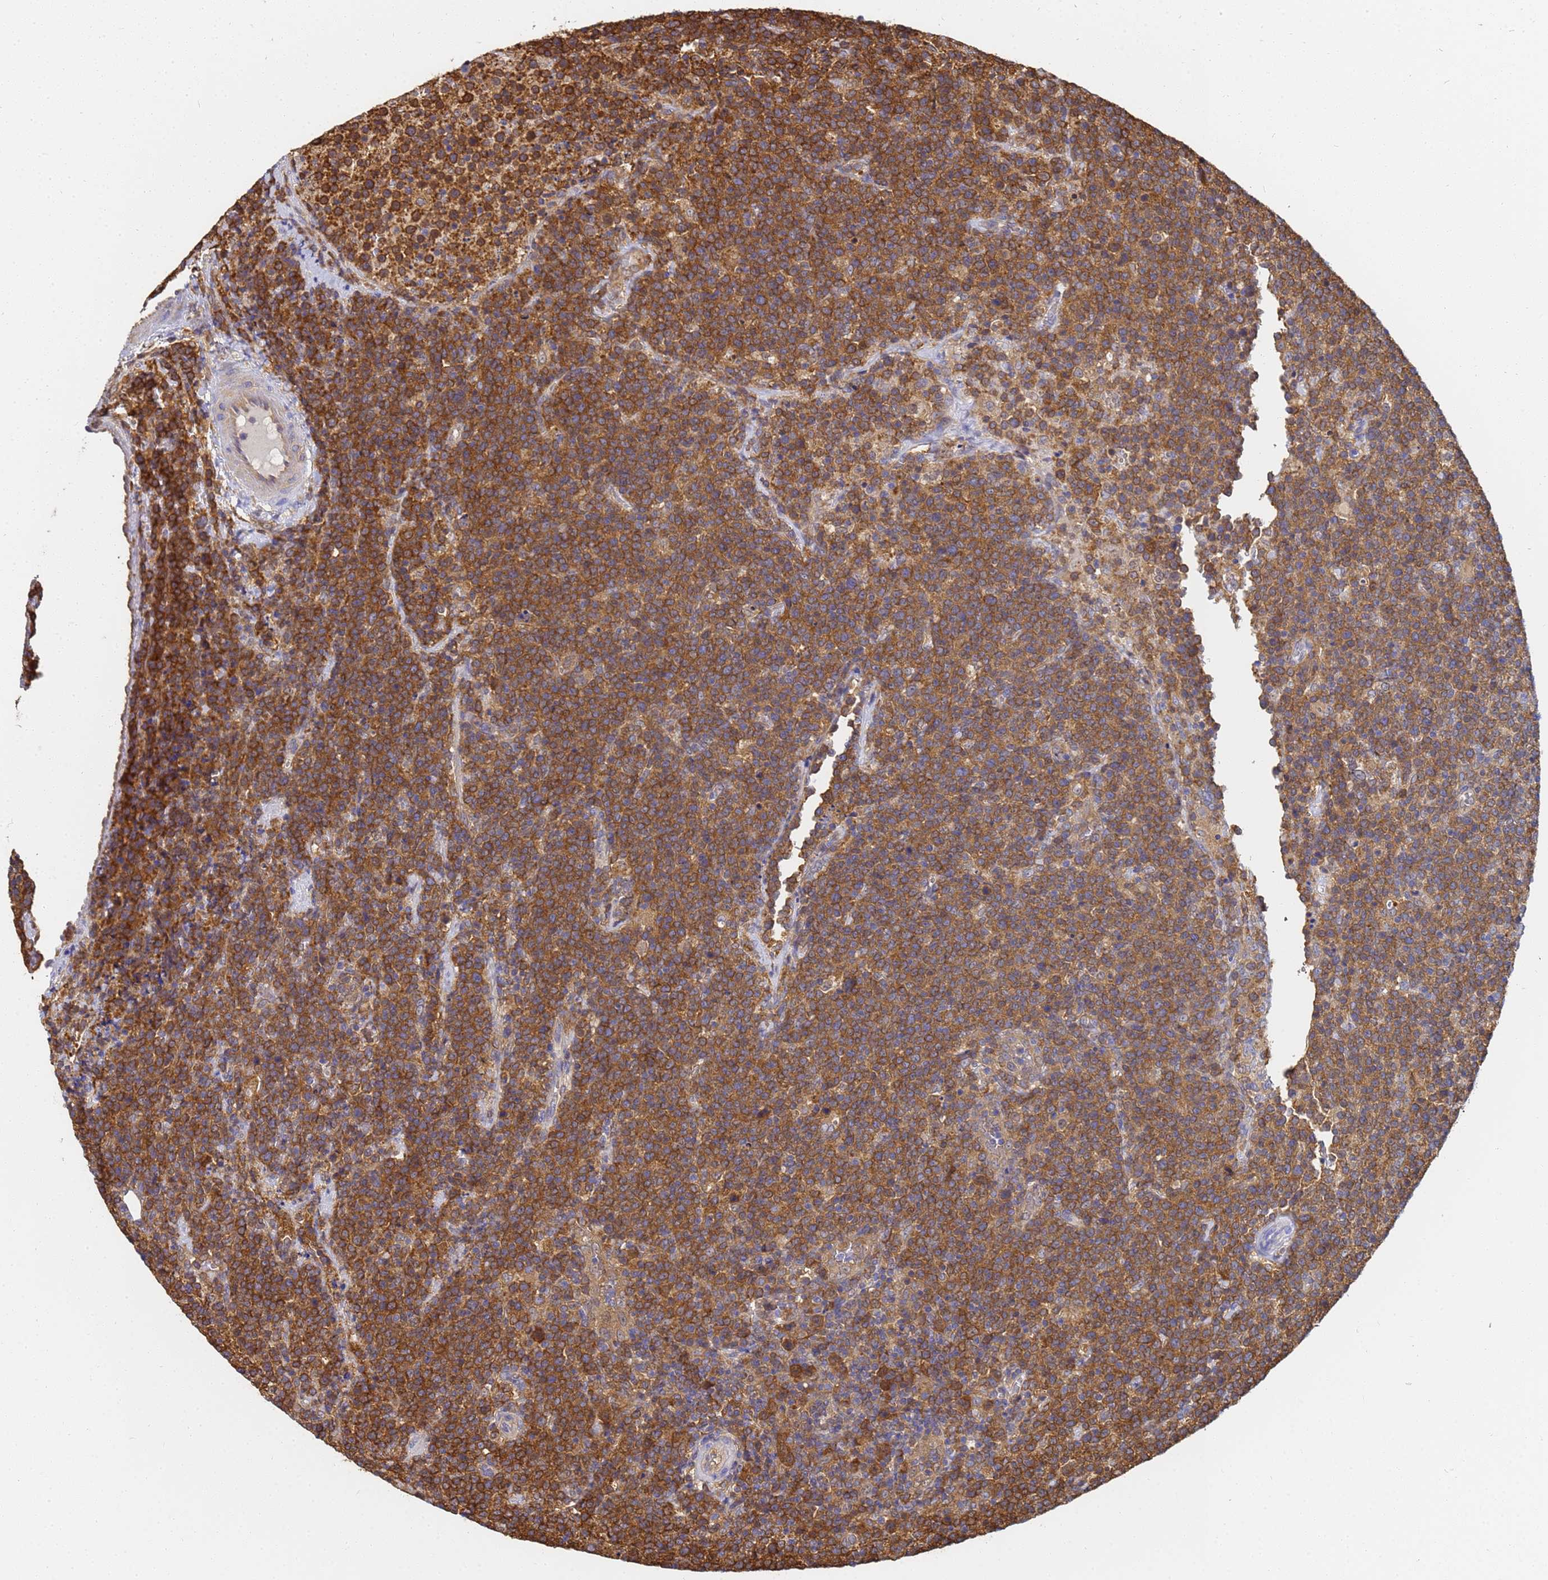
{"staining": {"intensity": "moderate", "quantity": ">75%", "location": "cytoplasmic/membranous"}, "tissue": "lymphoma", "cell_type": "Tumor cells", "image_type": "cancer", "snomed": [{"axis": "morphology", "description": "Malignant lymphoma, non-Hodgkin's type, High grade"}, {"axis": "topography", "description": "Lymph node"}], "caption": "High-grade malignant lymphoma, non-Hodgkin's type tissue exhibits moderate cytoplasmic/membranous expression in about >75% of tumor cells", "gene": "NME1-NME2", "patient": {"sex": "male", "age": 61}}